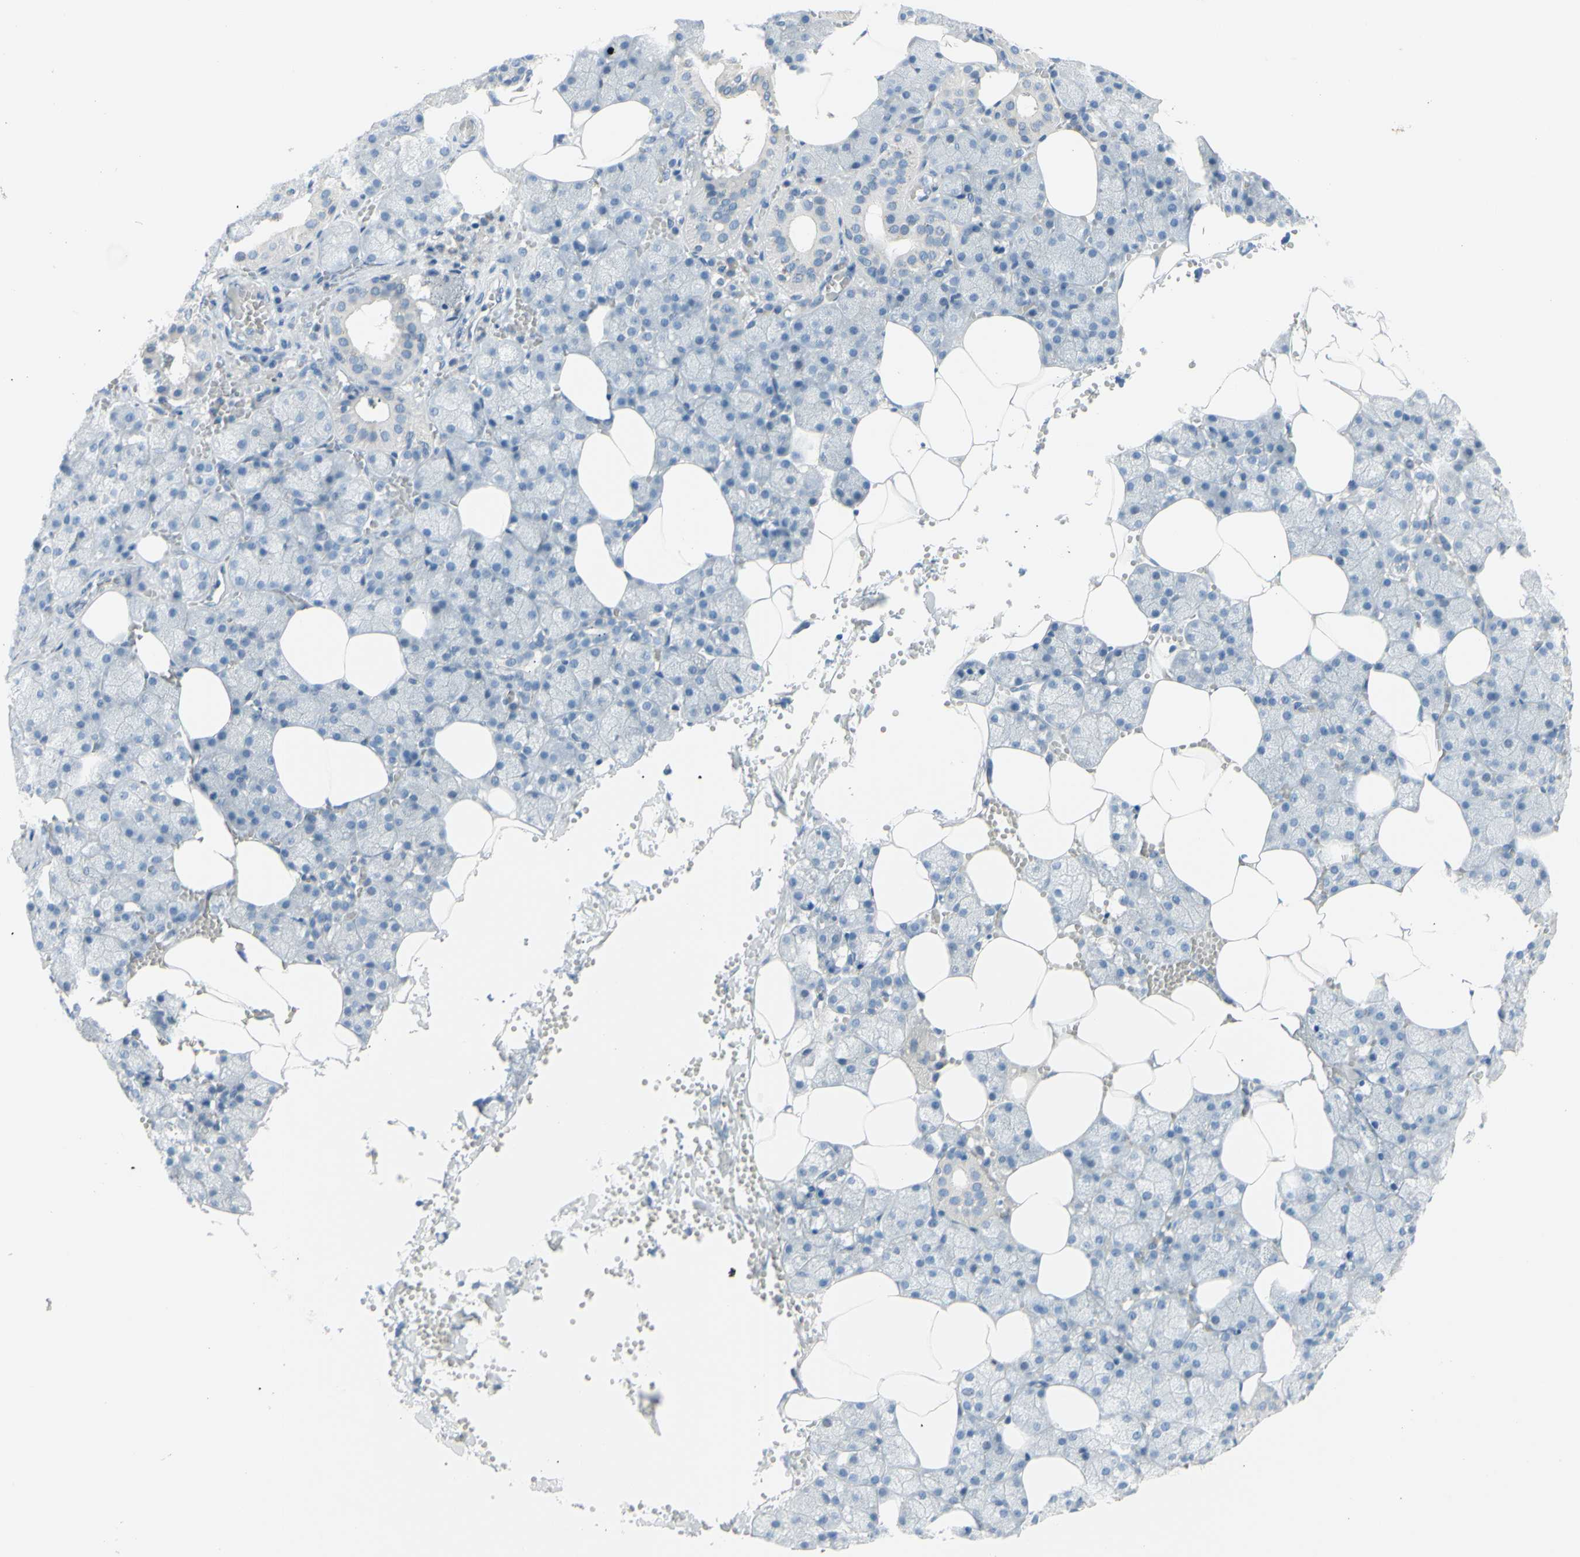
{"staining": {"intensity": "negative", "quantity": "none", "location": "none"}, "tissue": "salivary gland", "cell_type": "Glandular cells", "image_type": "normal", "snomed": [{"axis": "morphology", "description": "Normal tissue, NOS"}, {"axis": "topography", "description": "Salivary gland"}], "caption": "The photomicrograph displays no significant staining in glandular cells of salivary gland. Nuclei are stained in blue.", "gene": "DCT", "patient": {"sex": "male", "age": 62}}